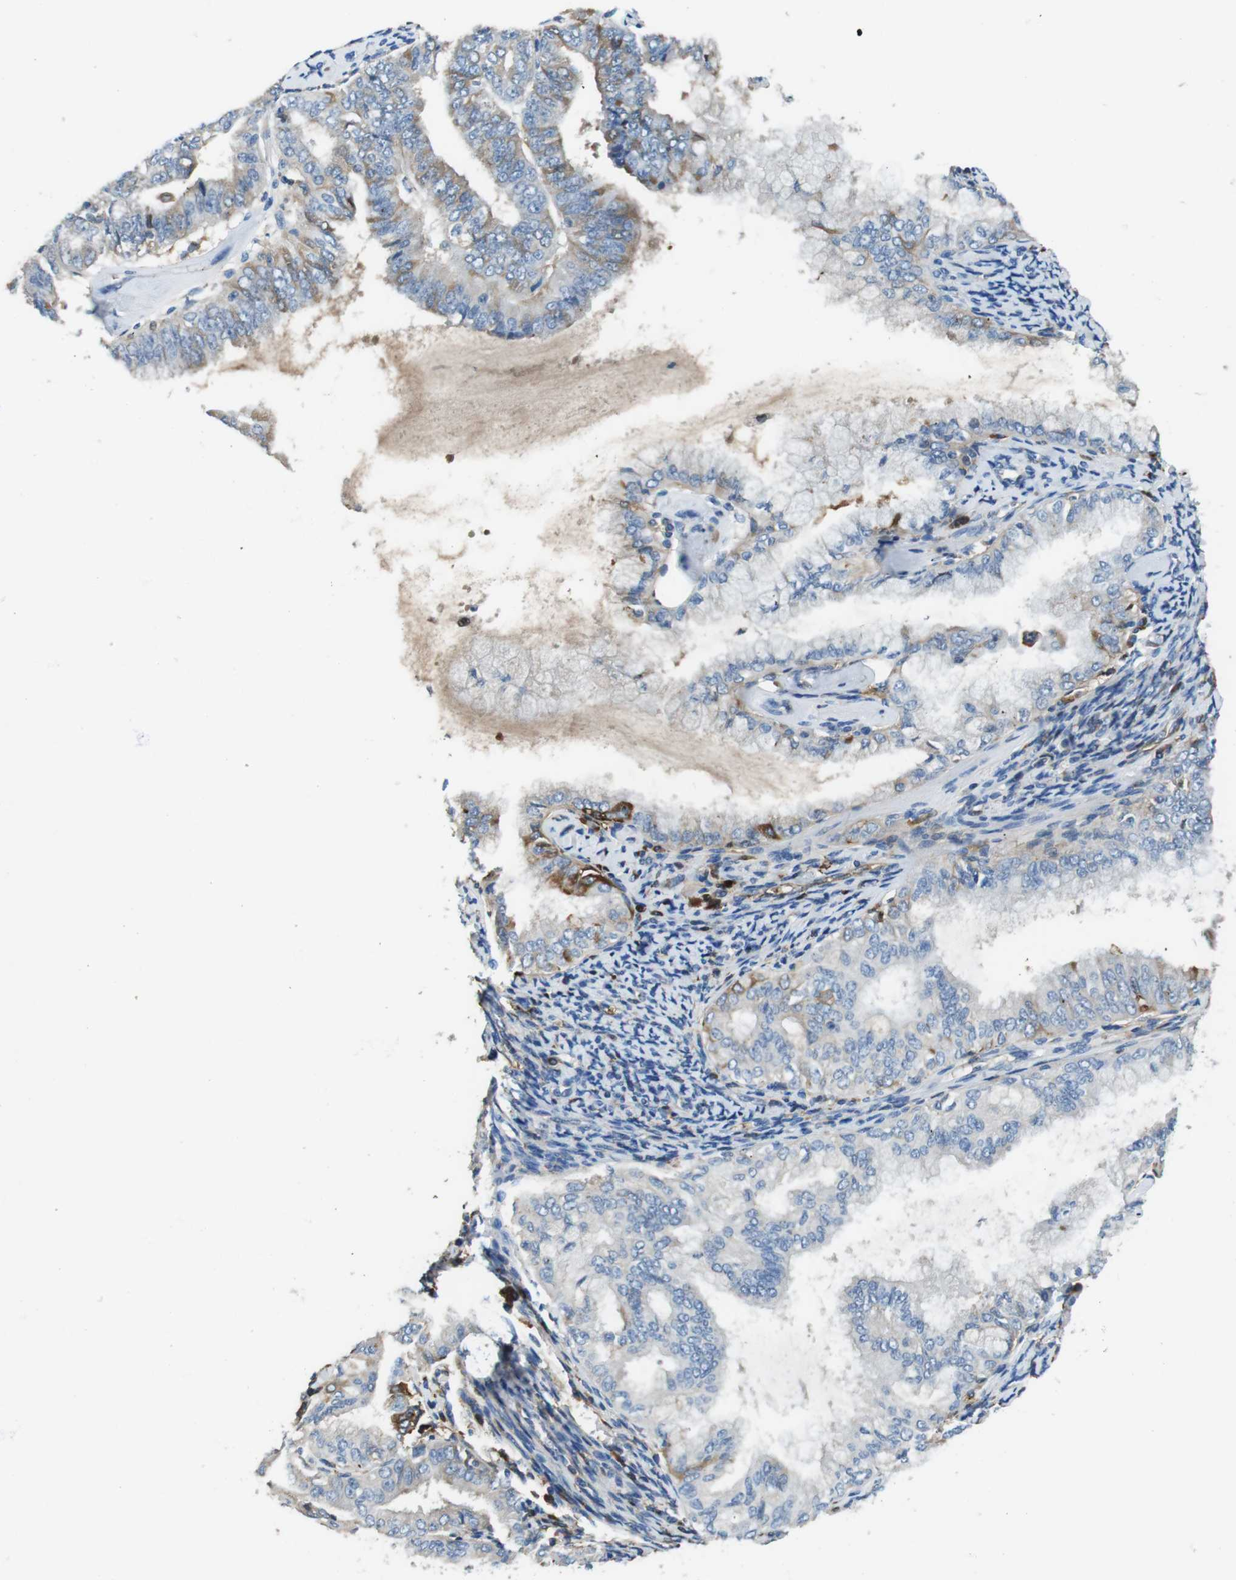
{"staining": {"intensity": "moderate", "quantity": "<25%", "location": "cytoplasmic/membranous"}, "tissue": "endometrial cancer", "cell_type": "Tumor cells", "image_type": "cancer", "snomed": [{"axis": "morphology", "description": "Adenocarcinoma, NOS"}, {"axis": "topography", "description": "Endometrium"}], "caption": "An immunohistochemistry micrograph of tumor tissue is shown. Protein staining in brown labels moderate cytoplasmic/membranous positivity in endometrial cancer (adenocarcinoma) within tumor cells. Ihc stains the protein in brown and the nuclei are stained blue.", "gene": "TMPRSS15", "patient": {"sex": "female", "age": 63}}